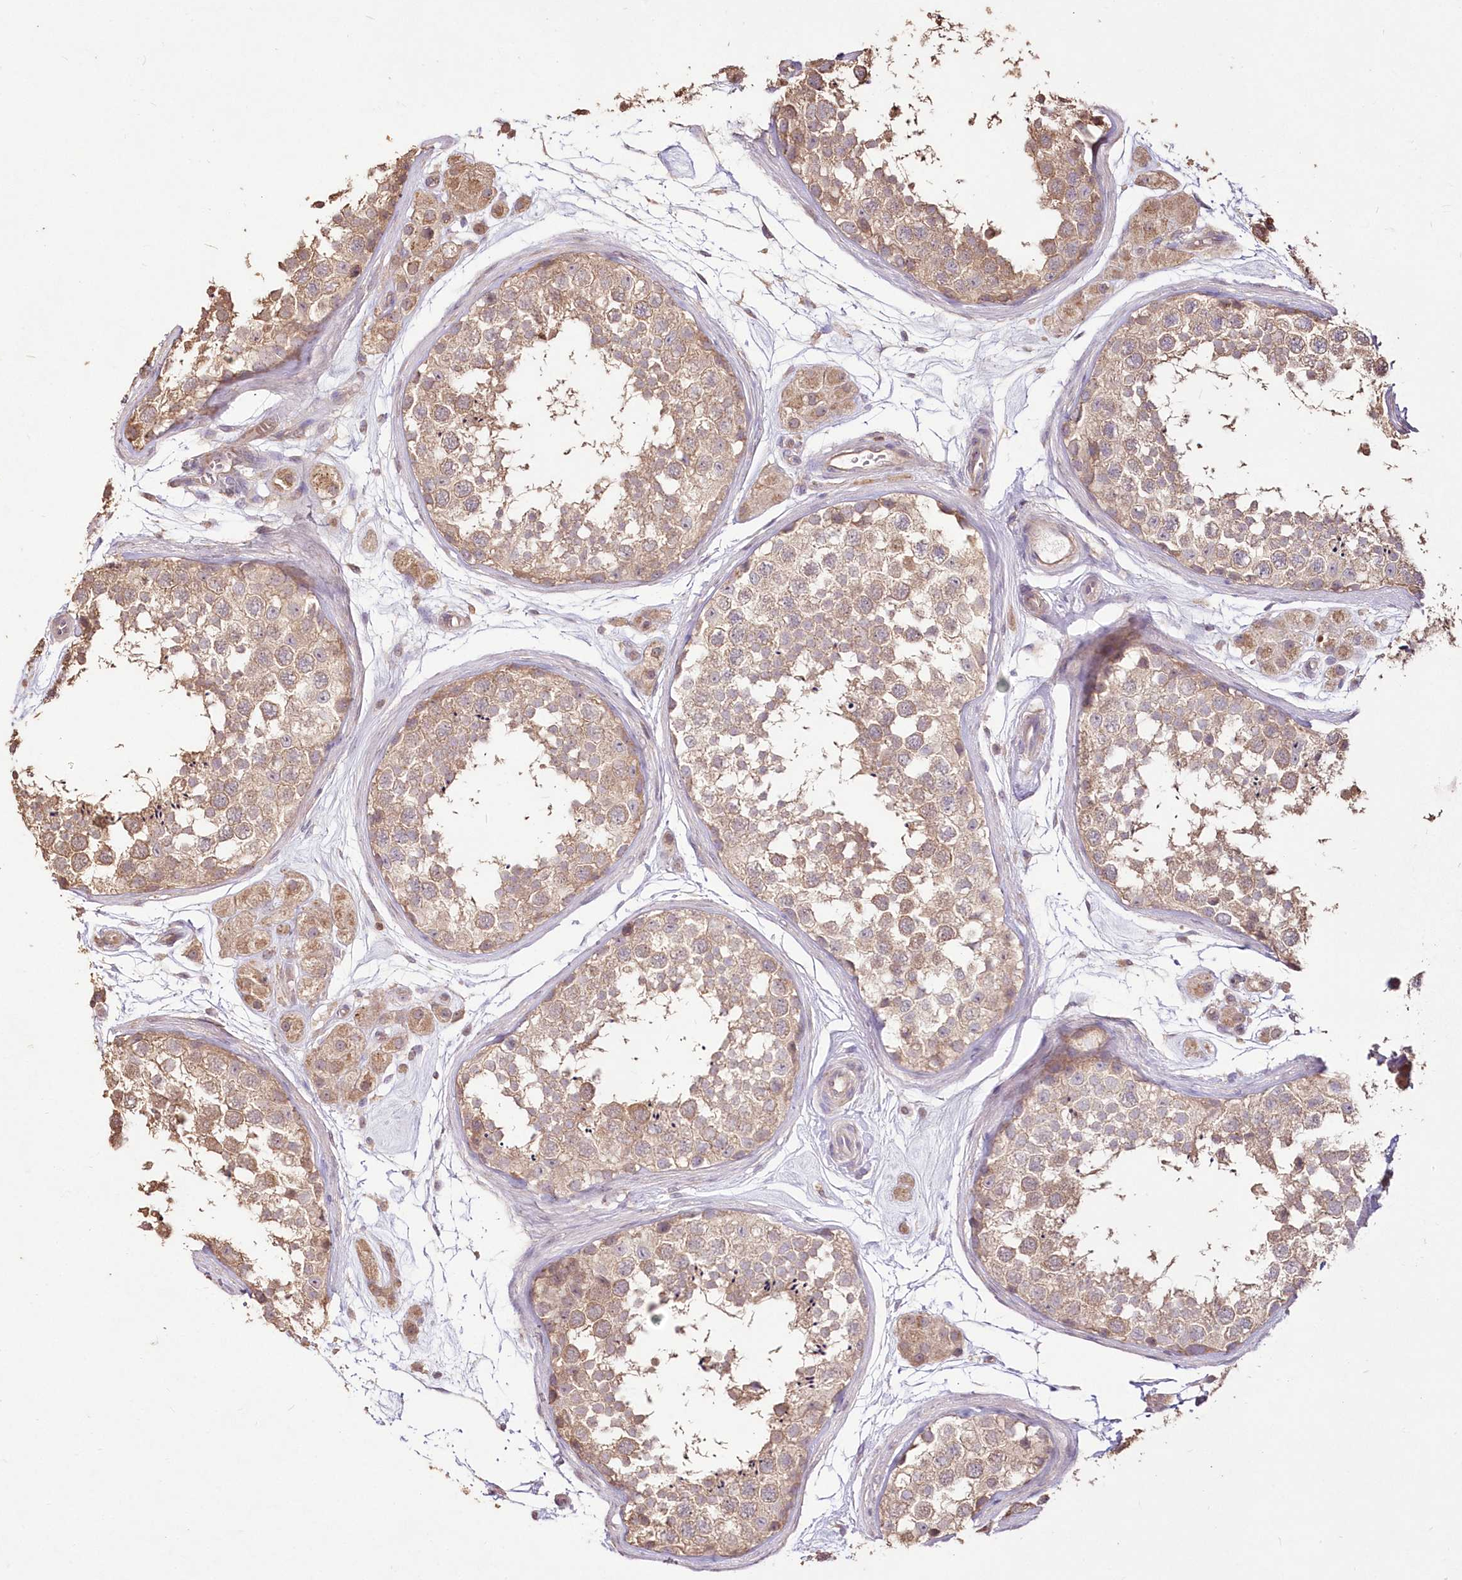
{"staining": {"intensity": "weak", "quantity": "25%-75%", "location": "cytoplasmic/membranous"}, "tissue": "testis", "cell_type": "Cells in seminiferous ducts", "image_type": "normal", "snomed": [{"axis": "morphology", "description": "Normal tissue, NOS"}, {"axis": "topography", "description": "Testis"}], "caption": "Human testis stained for a protein (brown) demonstrates weak cytoplasmic/membranous positive expression in approximately 25%-75% of cells in seminiferous ducts.", "gene": "STK17B", "patient": {"sex": "male", "age": 56}}